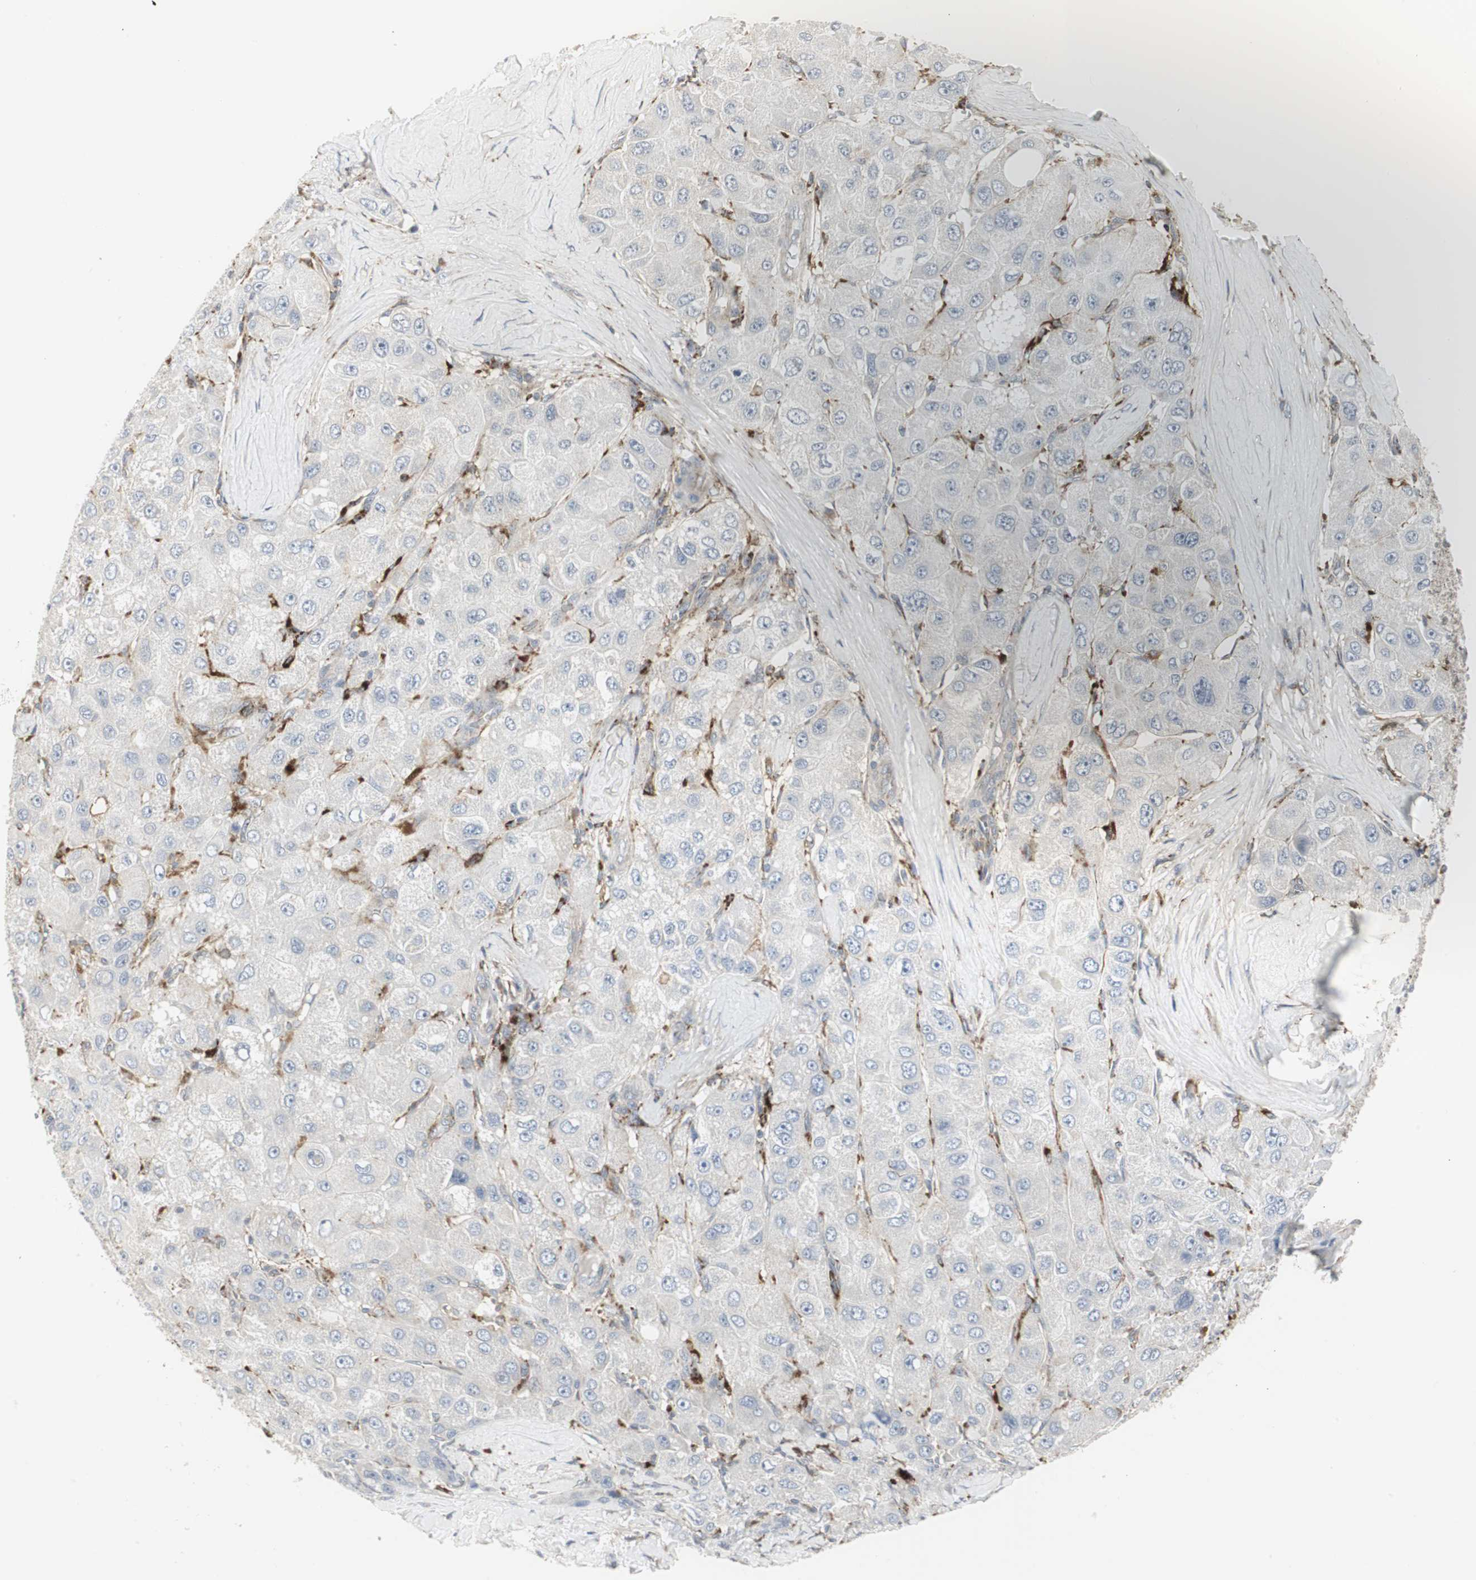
{"staining": {"intensity": "negative", "quantity": "none", "location": "none"}, "tissue": "liver cancer", "cell_type": "Tumor cells", "image_type": "cancer", "snomed": [{"axis": "morphology", "description": "Carcinoma, Hepatocellular, NOS"}, {"axis": "topography", "description": "Liver"}], "caption": "There is no significant expression in tumor cells of liver cancer.", "gene": "ATP6V1B2", "patient": {"sex": "male", "age": 80}}